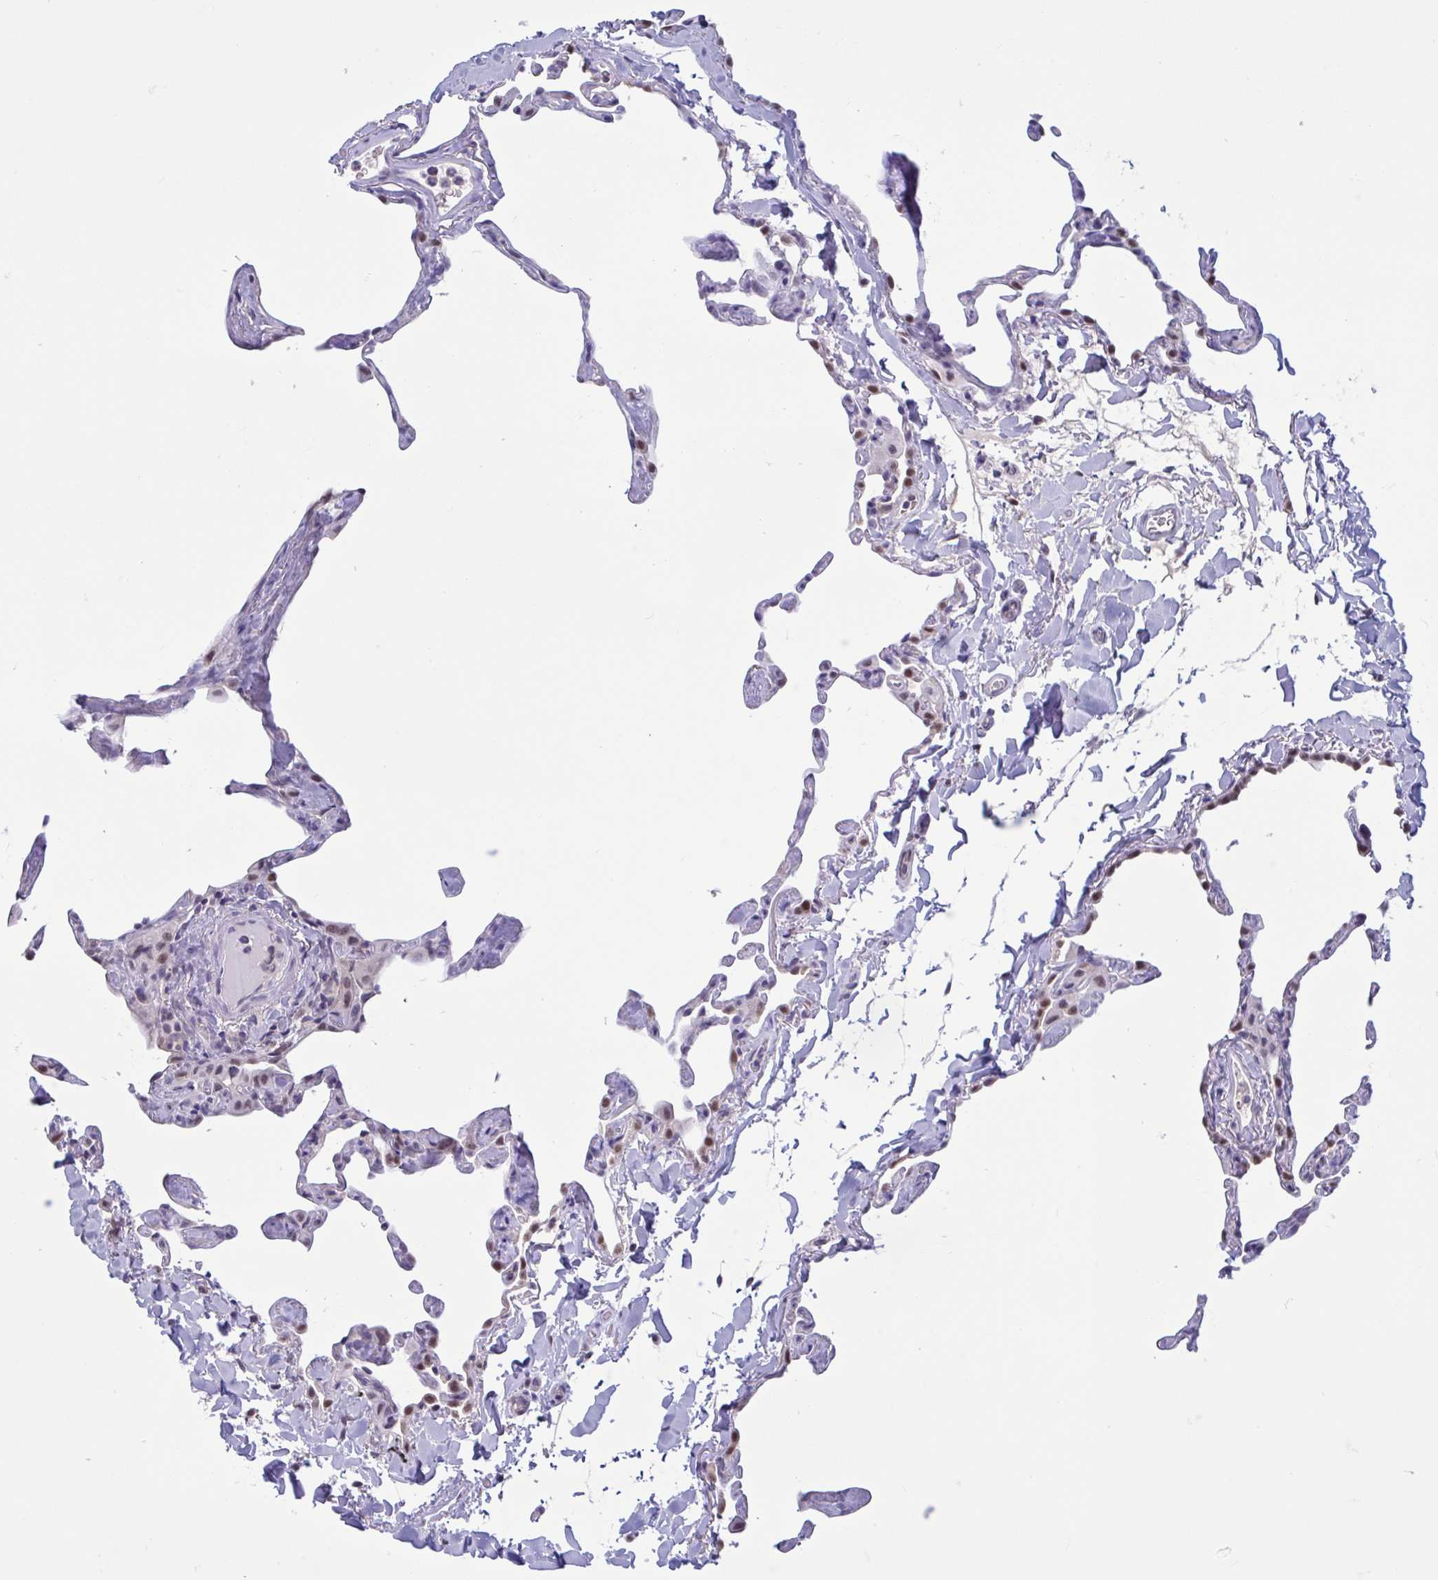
{"staining": {"intensity": "moderate", "quantity": "25%-75%", "location": "cytoplasmic/membranous"}, "tissue": "lung", "cell_type": "Alveolar cells", "image_type": "normal", "snomed": [{"axis": "morphology", "description": "Normal tissue, NOS"}, {"axis": "topography", "description": "Lung"}], "caption": "This micrograph demonstrates IHC staining of benign lung, with medium moderate cytoplasmic/membranous staining in approximately 25%-75% of alveolar cells.", "gene": "RBL1", "patient": {"sex": "male", "age": 65}}